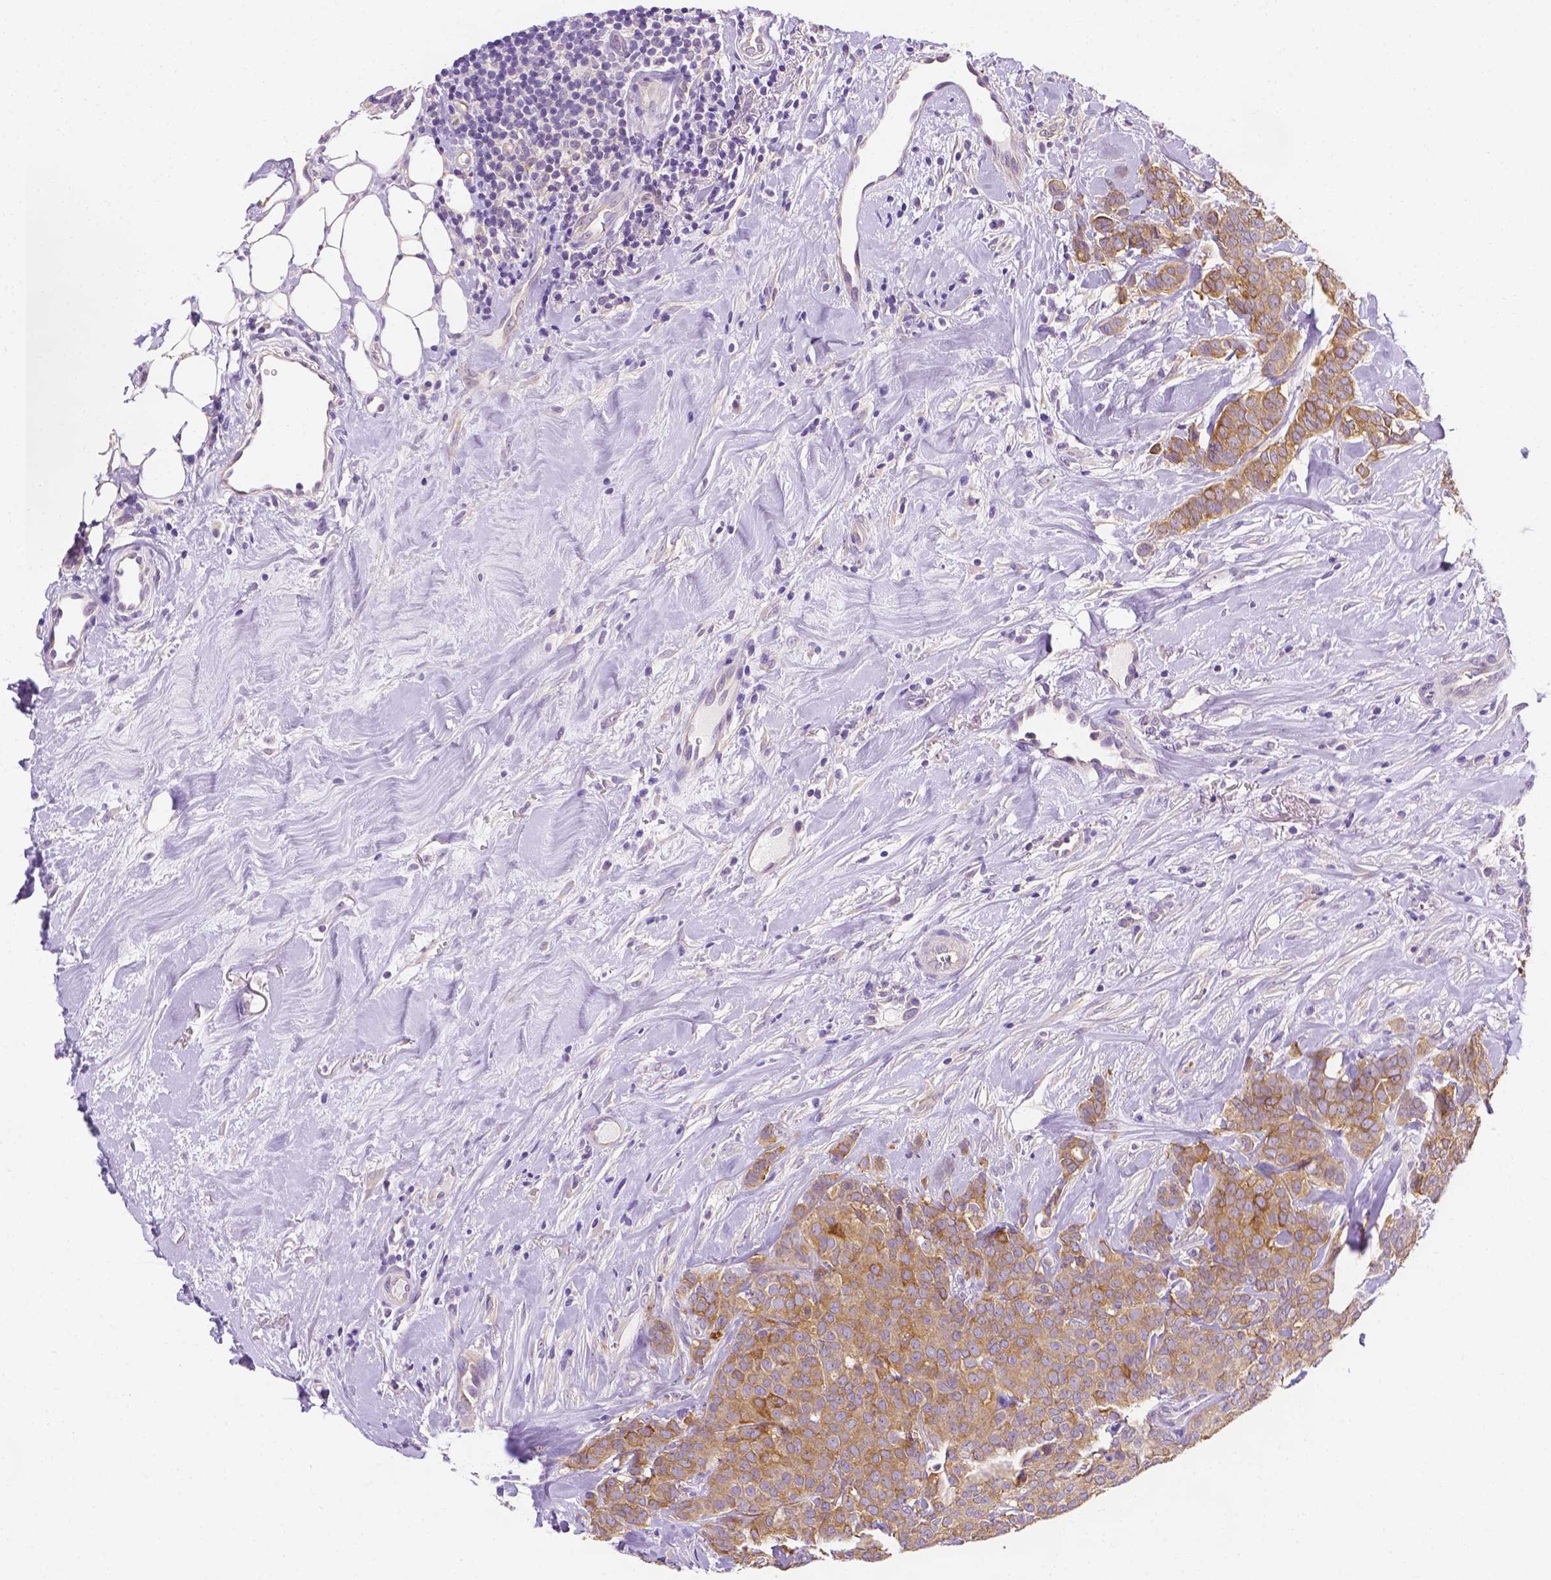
{"staining": {"intensity": "weak", "quantity": ">75%", "location": "cytoplasmic/membranous"}, "tissue": "breast cancer", "cell_type": "Tumor cells", "image_type": "cancer", "snomed": [{"axis": "morphology", "description": "Duct carcinoma"}, {"axis": "topography", "description": "Breast"}], "caption": "A photomicrograph of human breast intraductal carcinoma stained for a protein shows weak cytoplasmic/membranous brown staining in tumor cells.", "gene": "FASN", "patient": {"sex": "female", "age": 84}}